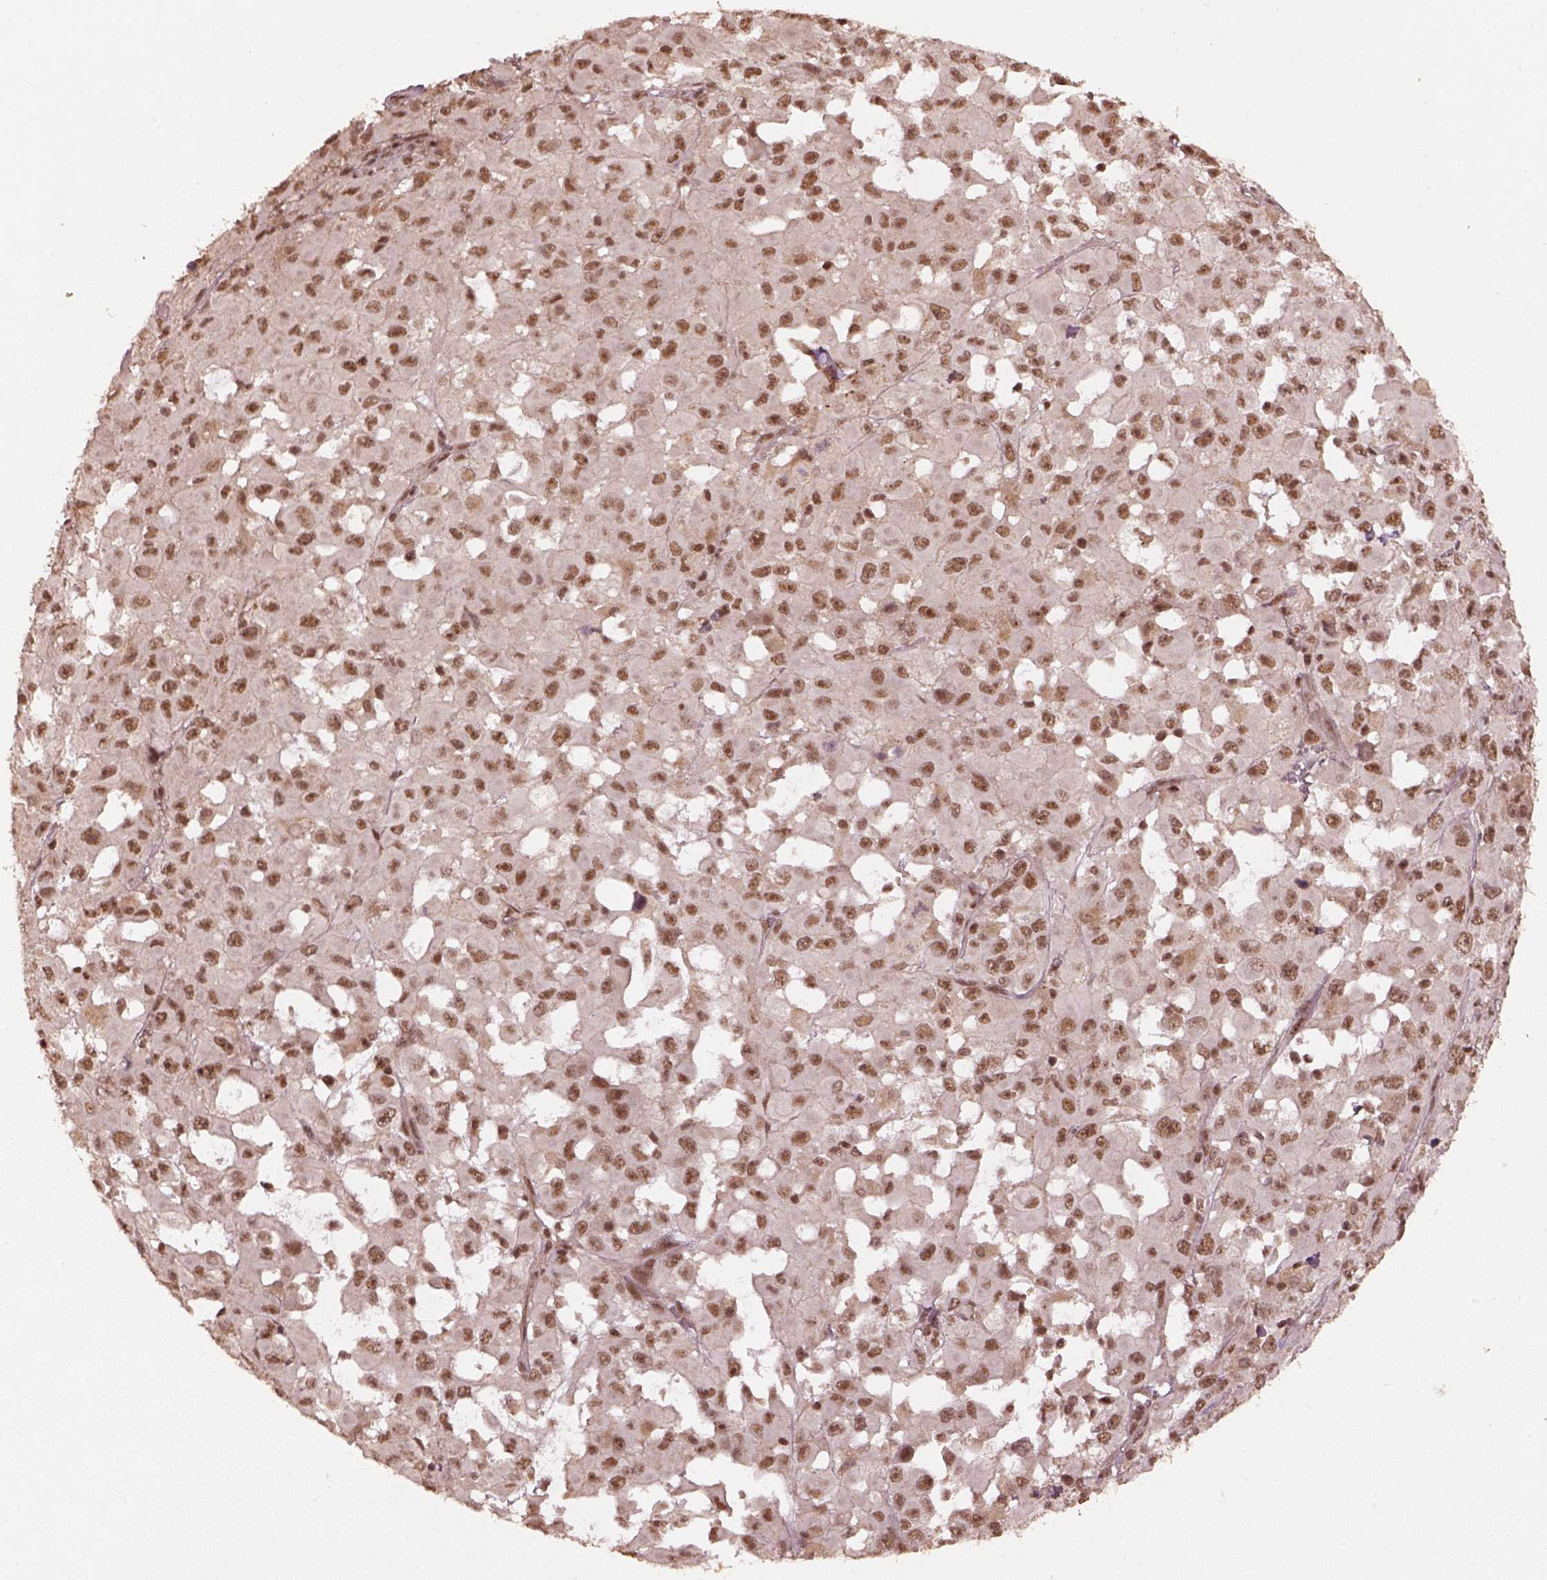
{"staining": {"intensity": "moderate", "quantity": ">75%", "location": "nuclear"}, "tissue": "melanoma", "cell_type": "Tumor cells", "image_type": "cancer", "snomed": [{"axis": "morphology", "description": "Malignant melanoma, Metastatic site"}, {"axis": "topography", "description": "Lymph node"}], "caption": "Melanoma stained with IHC displays moderate nuclear staining in about >75% of tumor cells.", "gene": "BRD9", "patient": {"sex": "male", "age": 50}}